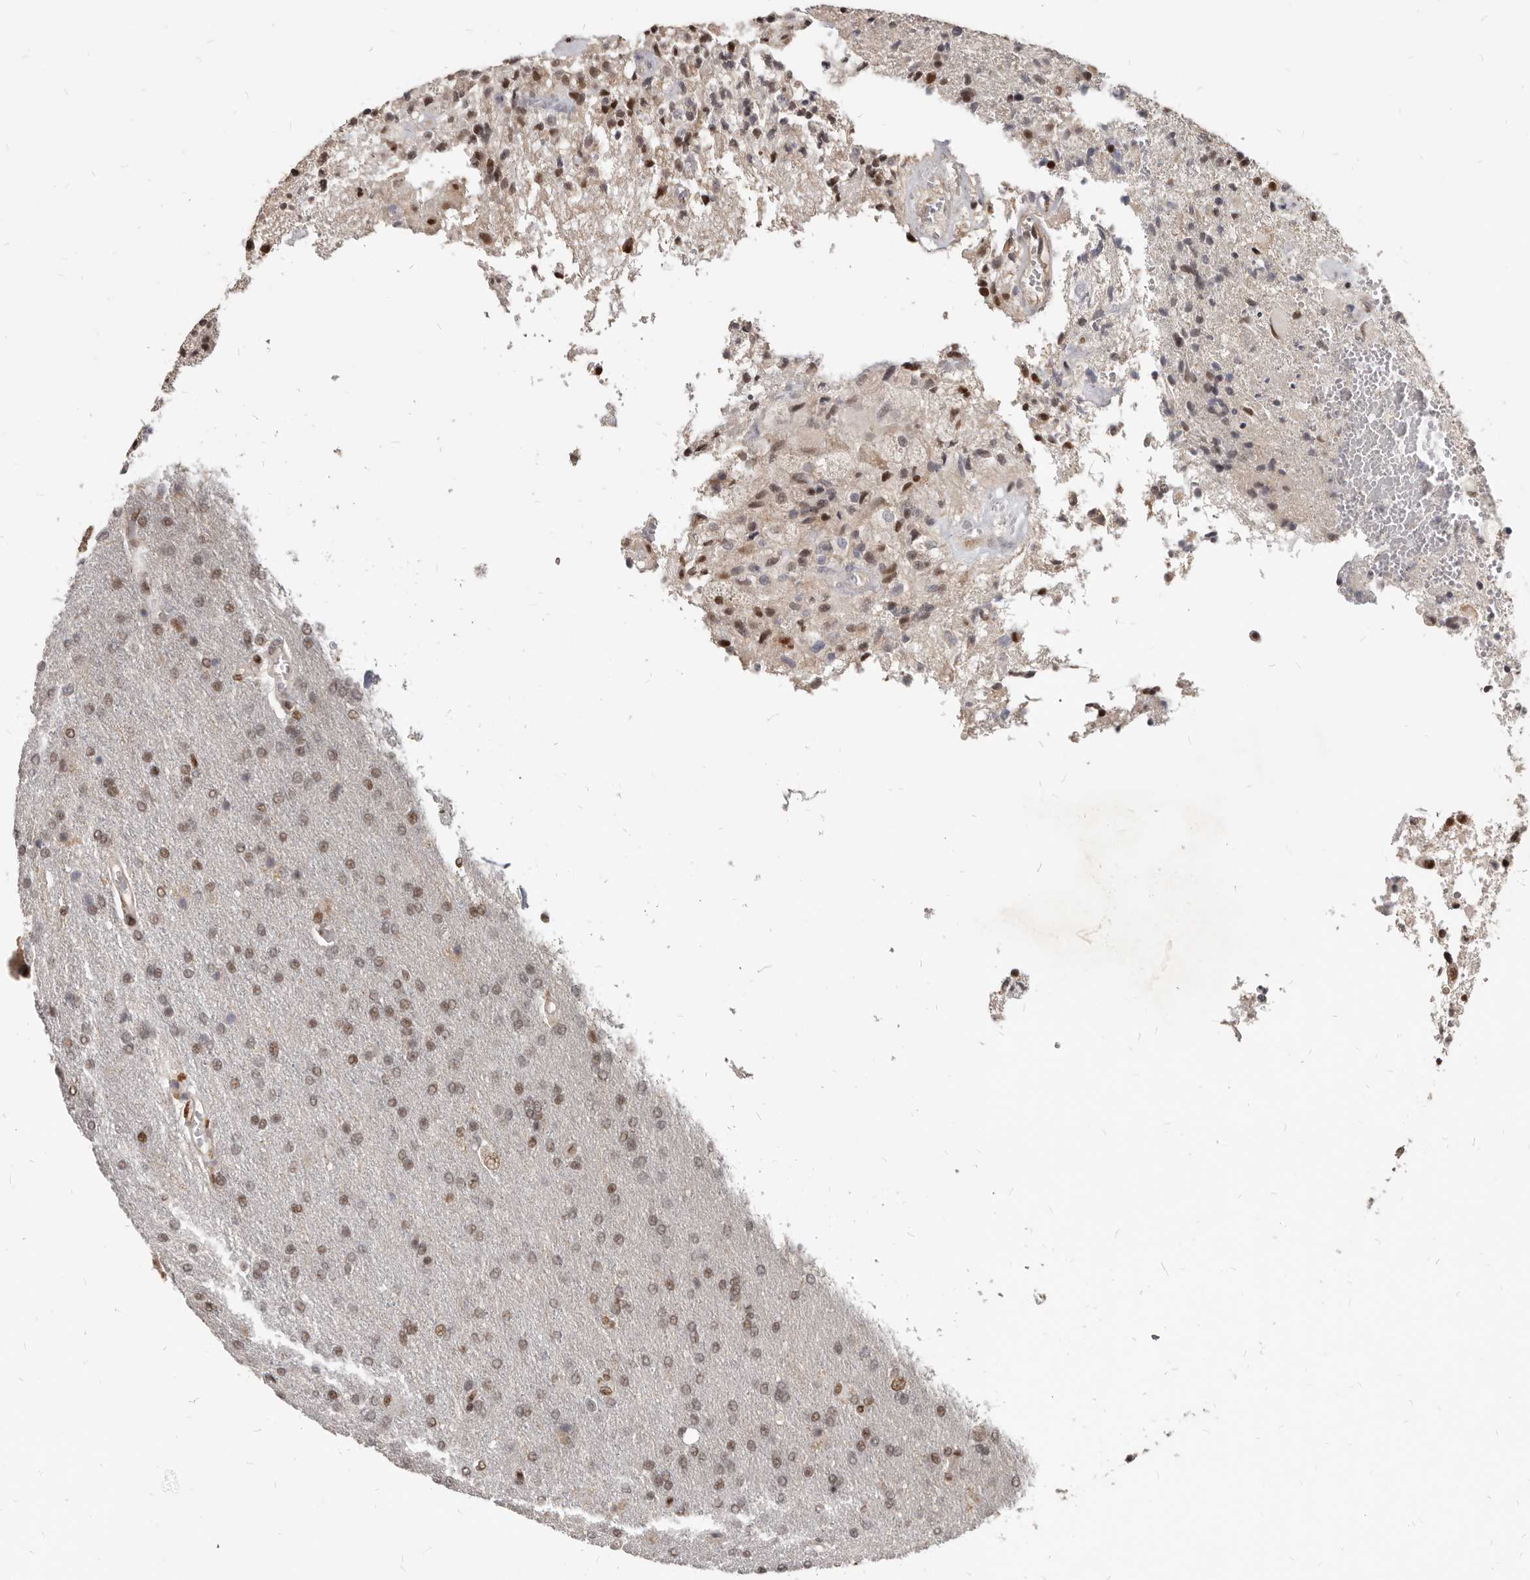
{"staining": {"intensity": "weak", "quantity": ">75%", "location": "nuclear"}, "tissue": "glioma", "cell_type": "Tumor cells", "image_type": "cancer", "snomed": [{"axis": "morphology", "description": "Glioma, malignant, High grade"}, {"axis": "topography", "description": "Brain"}], "caption": "Immunohistochemistry (IHC) image of human glioma stained for a protein (brown), which displays low levels of weak nuclear positivity in approximately >75% of tumor cells.", "gene": "ATF5", "patient": {"sex": "male", "age": 72}}